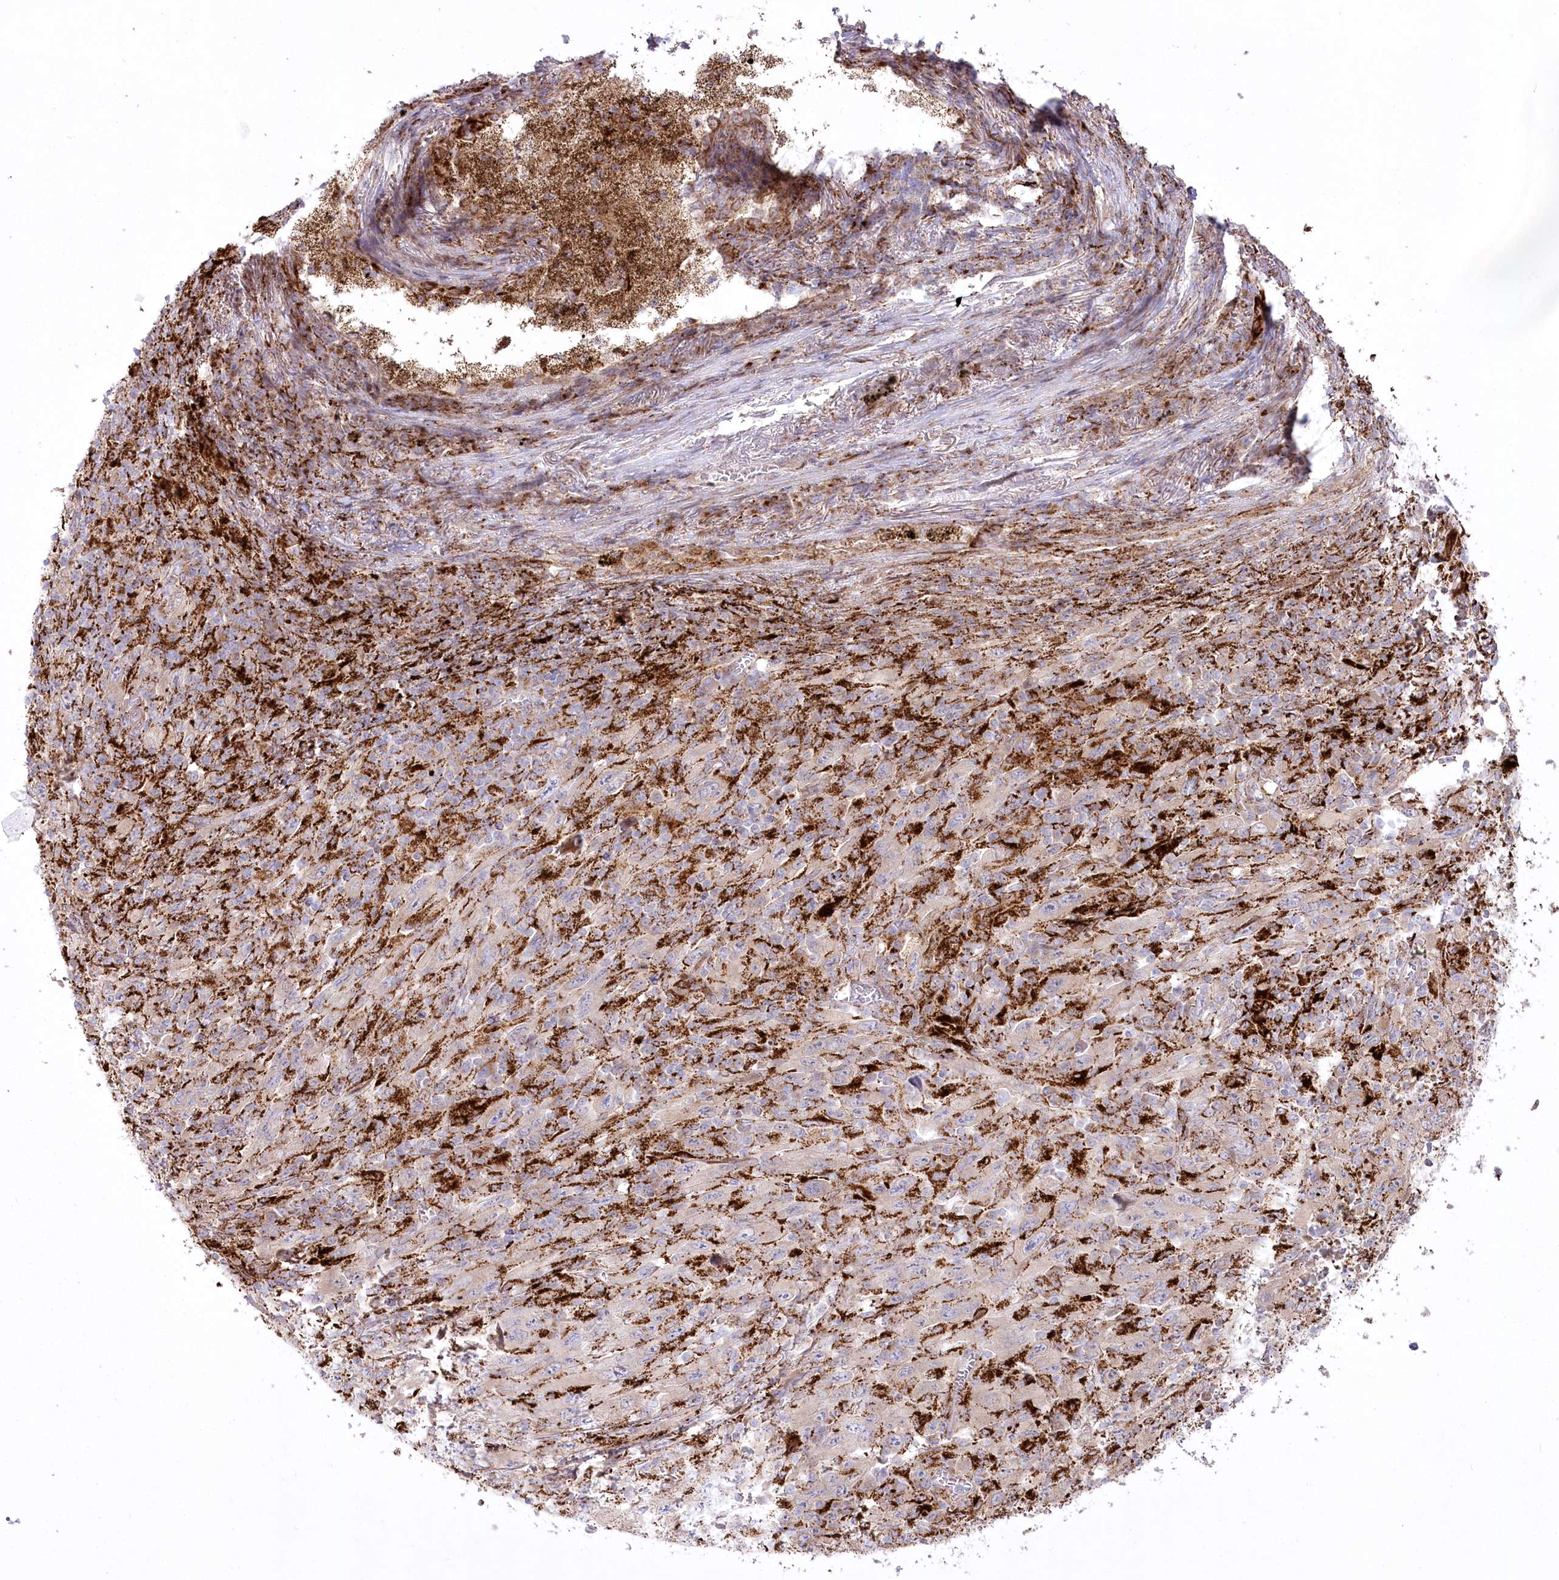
{"staining": {"intensity": "negative", "quantity": "none", "location": "none"}, "tissue": "melanoma", "cell_type": "Tumor cells", "image_type": "cancer", "snomed": [{"axis": "morphology", "description": "Malignant melanoma, Metastatic site"}, {"axis": "topography", "description": "Skin"}], "caption": "There is no significant expression in tumor cells of malignant melanoma (metastatic site).", "gene": "CEP164", "patient": {"sex": "female", "age": 56}}